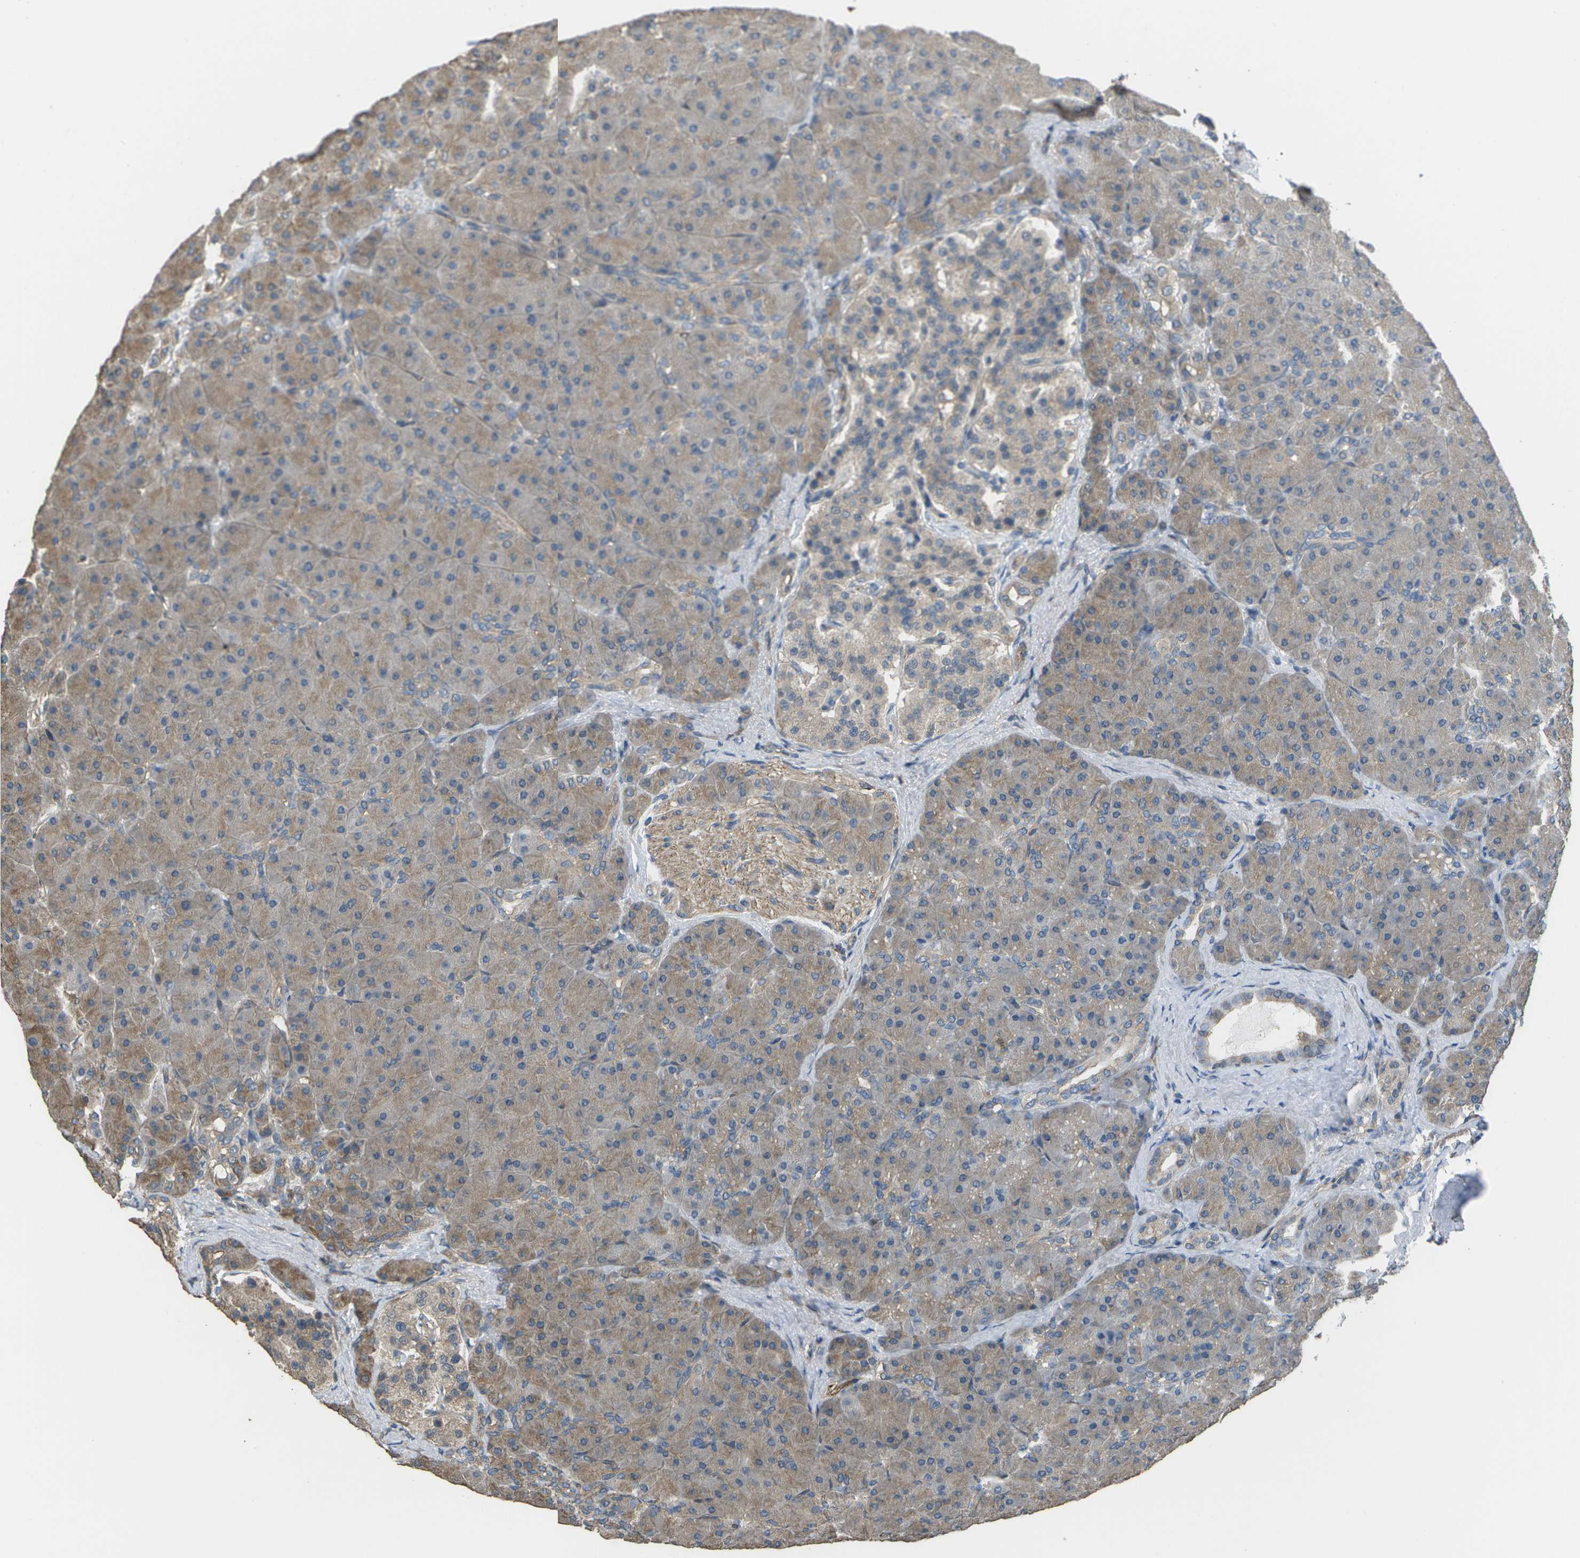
{"staining": {"intensity": "weak", "quantity": ">75%", "location": "cytoplasmic/membranous"}, "tissue": "pancreas", "cell_type": "Exocrine glandular cells", "image_type": "normal", "snomed": [{"axis": "morphology", "description": "Normal tissue, NOS"}, {"axis": "topography", "description": "Pancreas"}], "caption": "Protein staining reveals weak cytoplasmic/membranous staining in approximately >75% of exocrine glandular cells in normal pancreas.", "gene": "CLNS1A", "patient": {"sex": "male", "age": 66}}